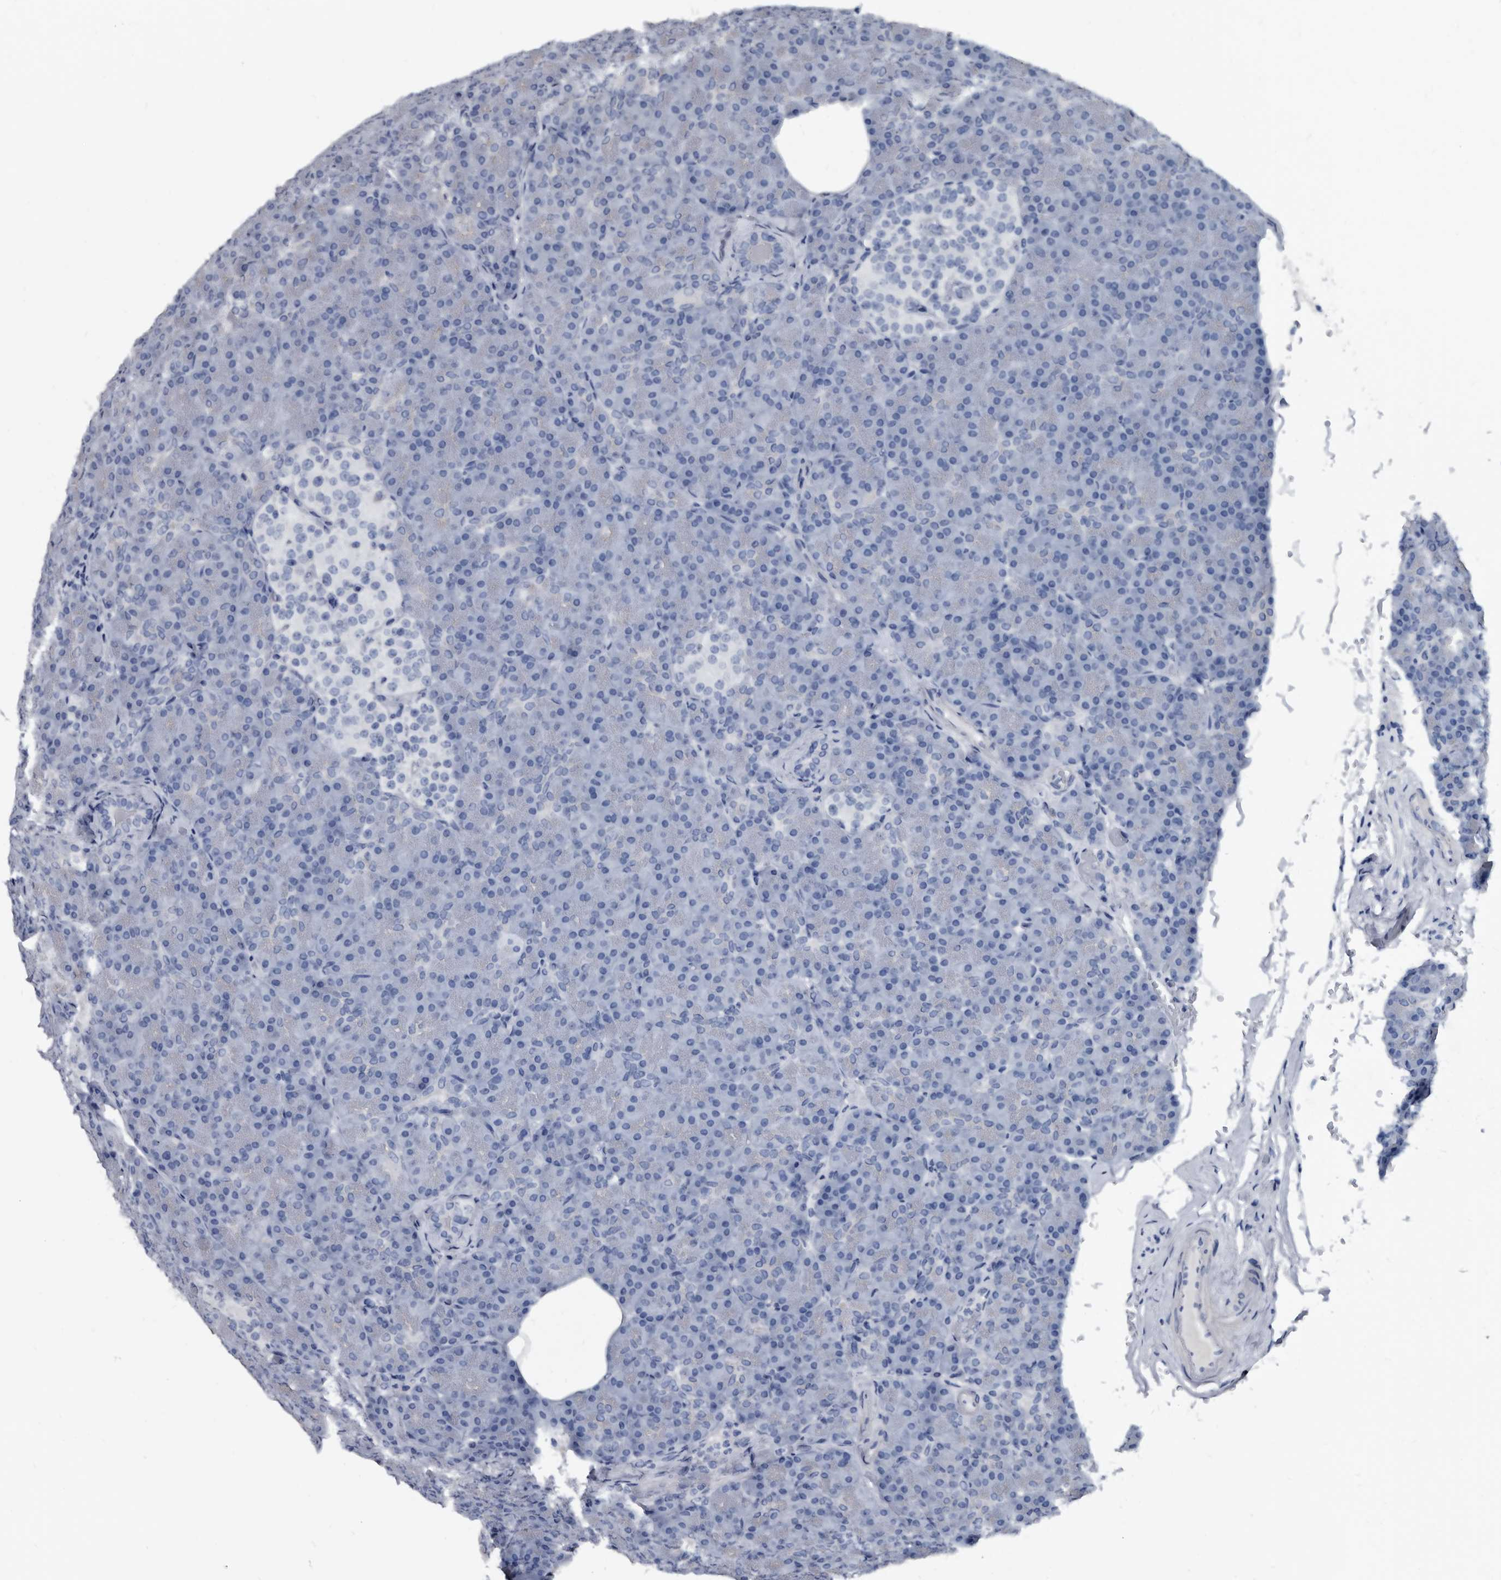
{"staining": {"intensity": "negative", "quantity": "none", "location": "none"}, "tissue": "pancreas", "cell_type": "Exocrine glandular cells", "image_type": "normal", "snomed": [{"axis": "morphology", "description": "Normal tissue, NOS"}, {"axis": "topography", "description": "Pancreas"}], "caption": "DAB (3,3'-diaminobenzidine) immunohistochemical staining of normal human pancreas exhibits no significant staining in exocrine glandular cells.", "gene": "PRSS8", "patient": {"sex": "female", "age": 43}}